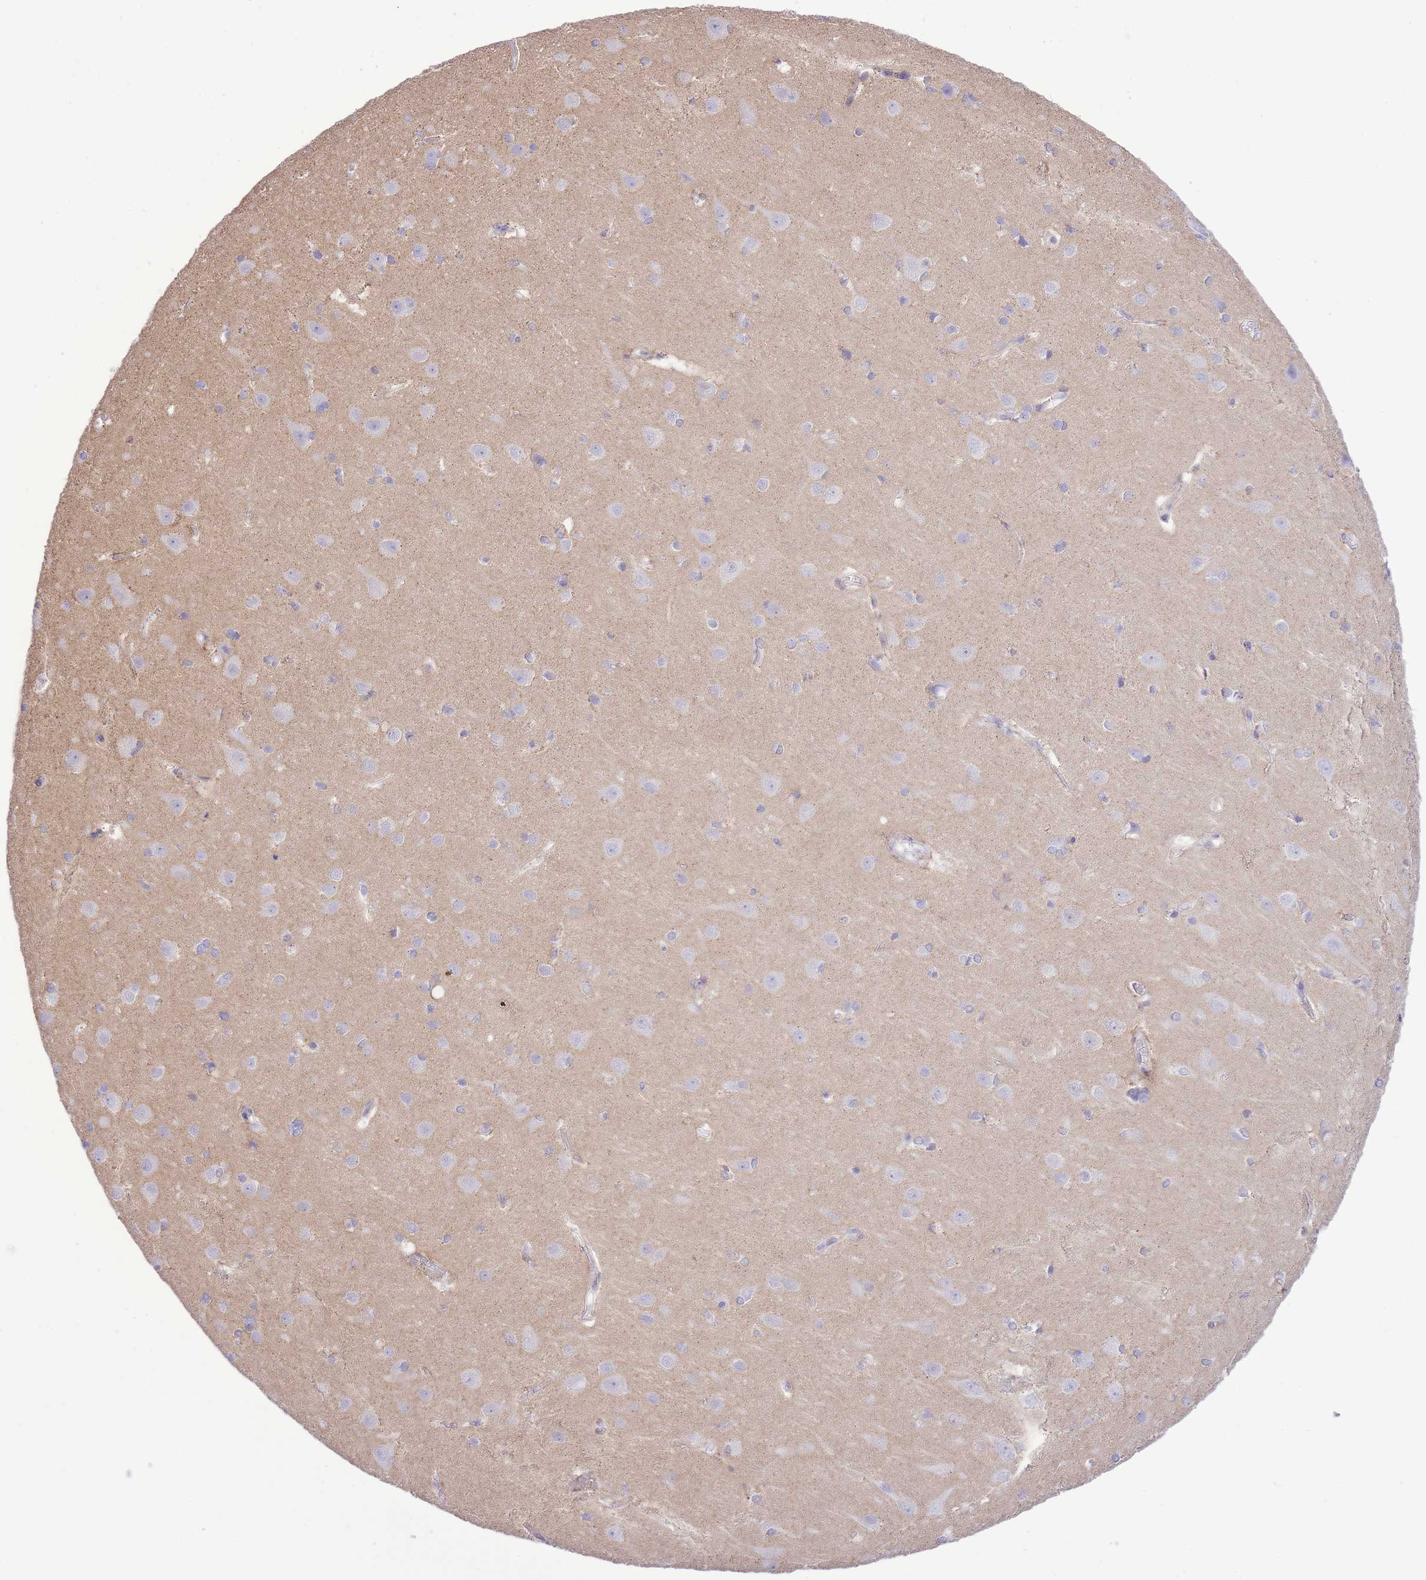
{"staining": {"intensity": "weak", "quantity": ">75%", "location": "cytoplasmic/membranous"}, "tissue": "cerebral cortex", "cell_type": "Endothelial cells", "image_type": "normal", "snomed": [{"axis": "morphology", "description": "Normal tissue, NOS"}, {"axis": "topography", "description": "Cerebral cortex"}], "caption": "Endothelial cells exhibit low levels of weak cytoplasmic/membranous positivity in approximately >75% of cells in unremarkable cerebral cortex. (Stains: DAB in brown, nuclei in blue, Microscopy: brightfield microscopy at high magnification).", "gene": "MEIOSIN", "patient": {"sex": "male", "age": 37}}